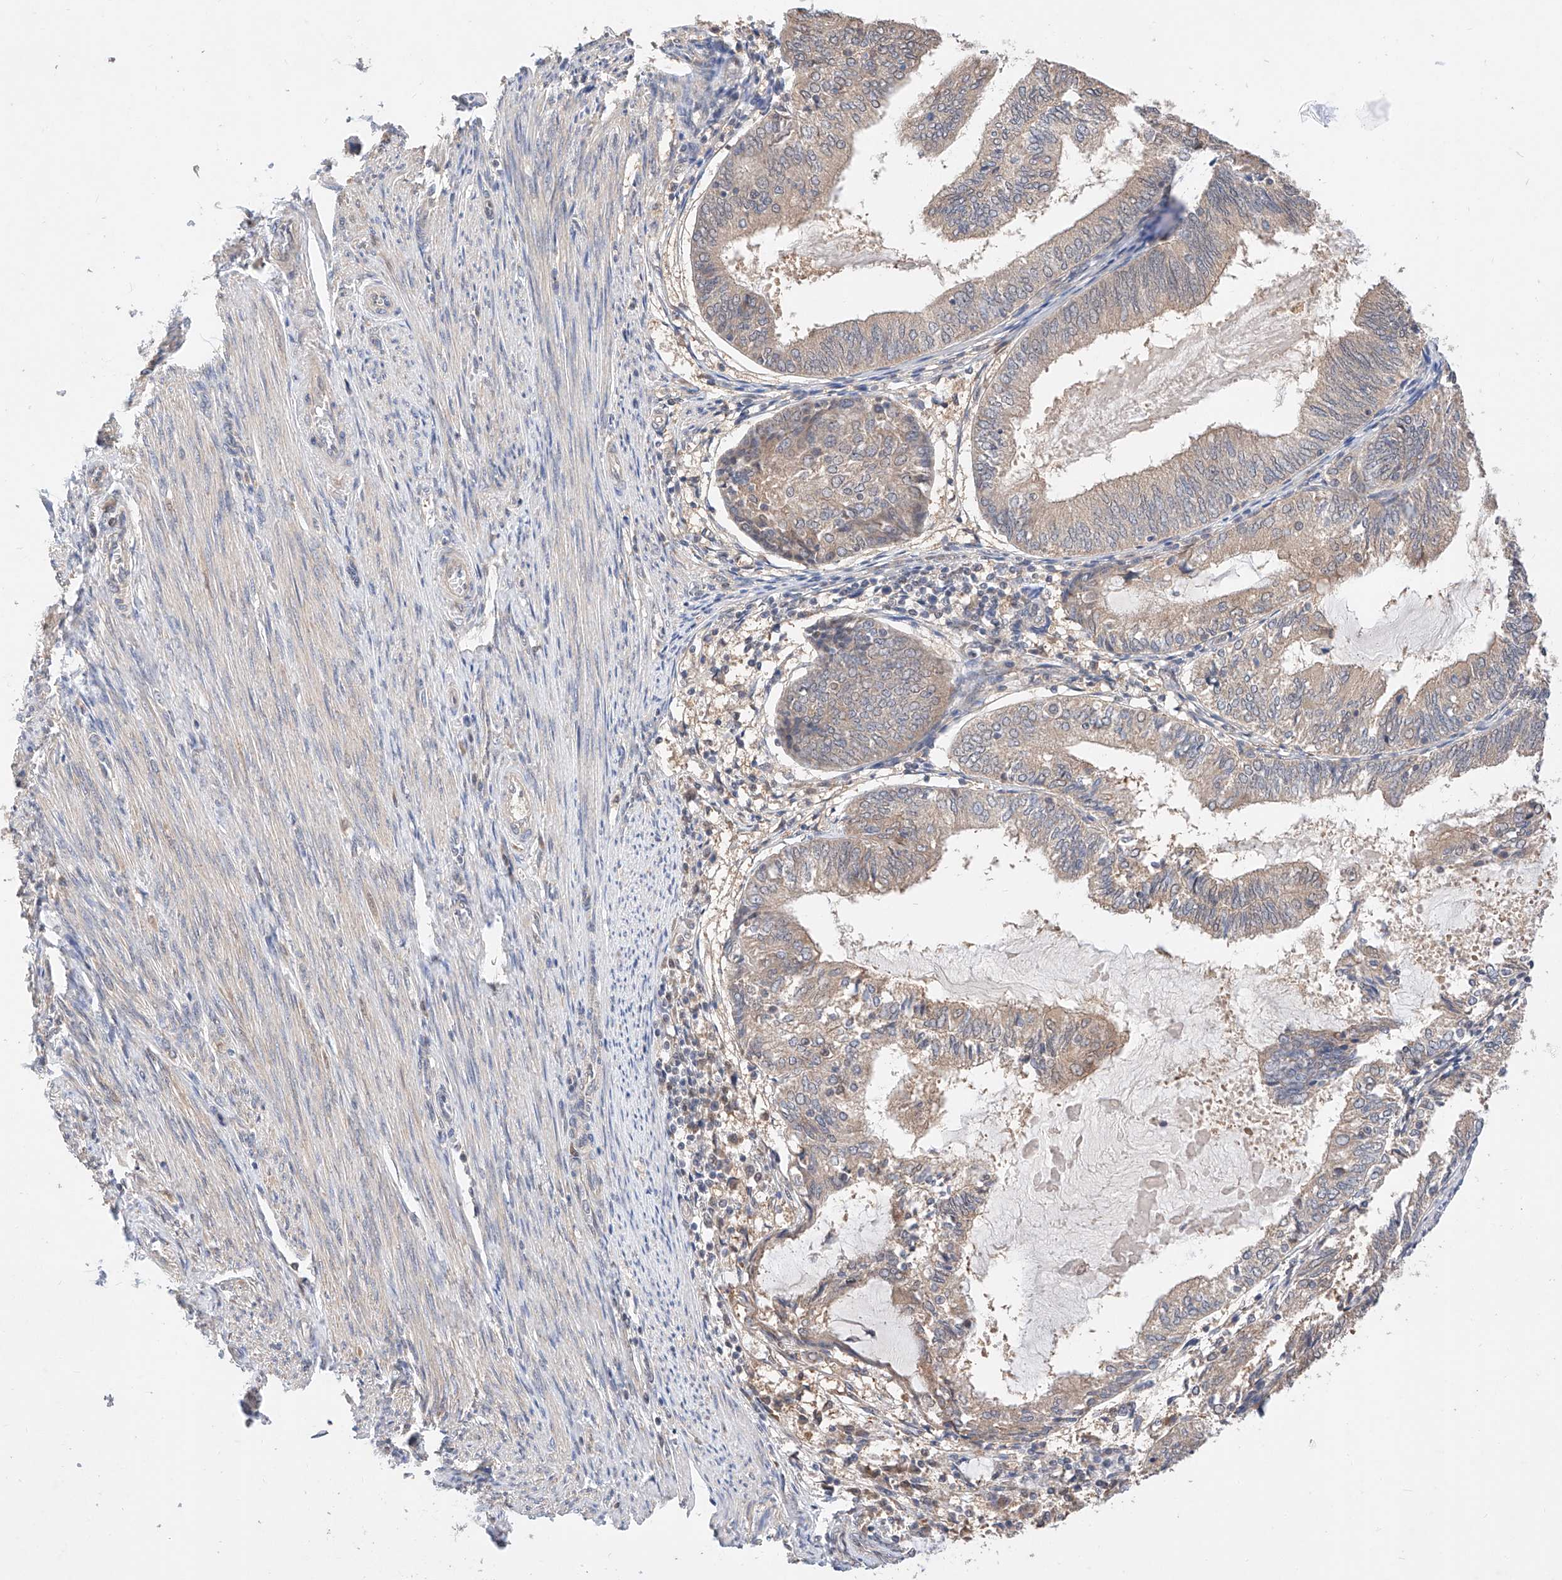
{"staining": {"intensity": "weak", "quantity": "<25%", "location": "cytoplasmic/membranous"}, "tissue": "endometrial cancer", "cell_type": "Tumor cells", "image_type": "cancer", "snomed": [{"axis": "morphology", "description": "Adenocarcinoma, NOS"}, {"axis": "topography", "description": "Endometrium"}], "caption": "A high-resolution histopathology image shows IHC staining of endometrial cancer (adenocarcinoma), which exhibits no significant positivity in tumor cells.", "gene": "ZSCAN4", "patient": {"sex": "female", "age": 81}}